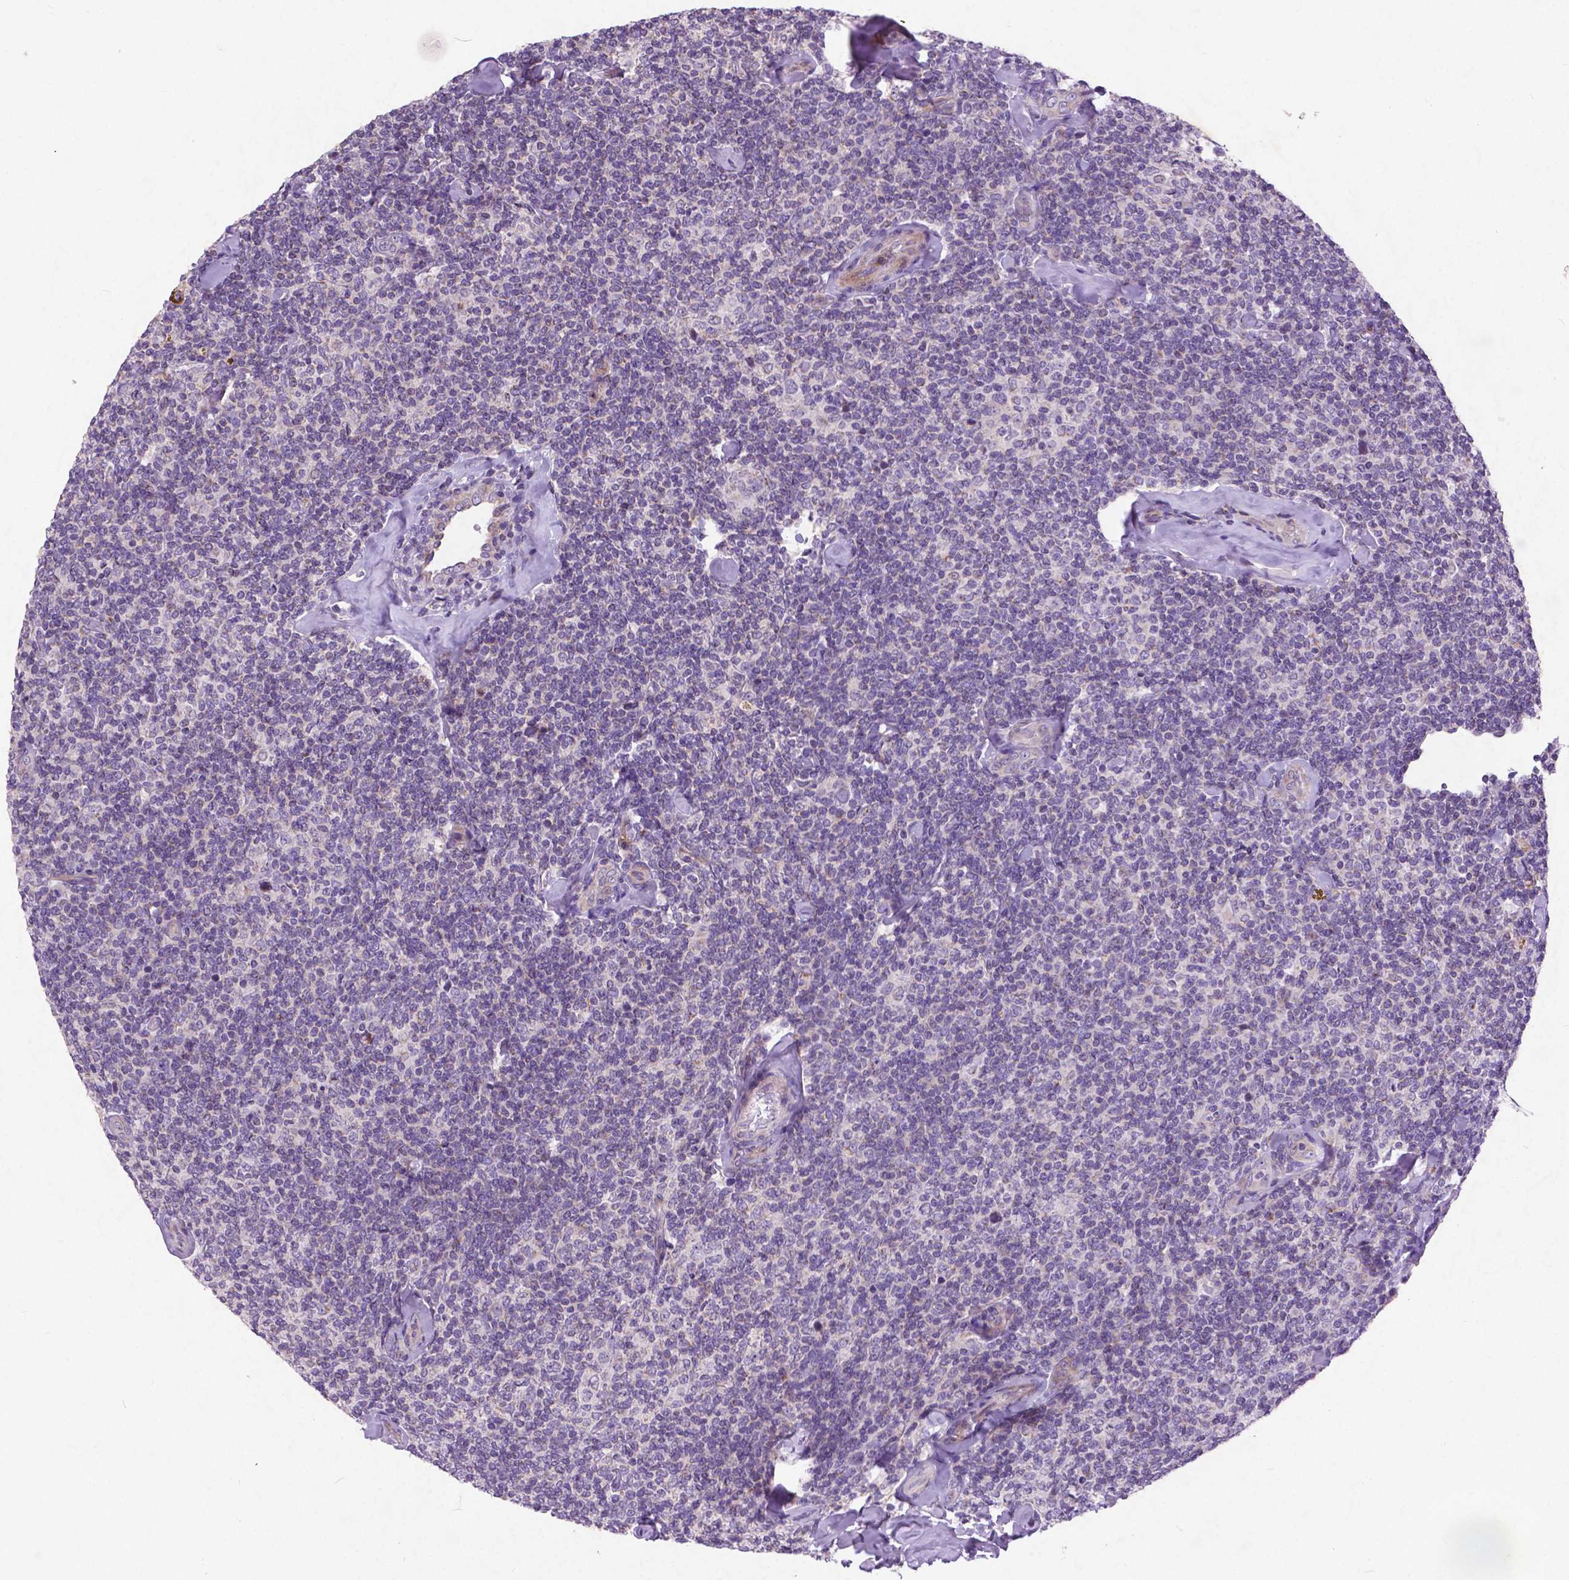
{"staining": {"intensity": "negative", "quantity": "none", "location": "none"}, "tissue": "lymphoma", "cell_type": "Tumor cells", "image_type": "cancer", "snomed": [{"axis": "morphology", "description": "Malignant lymphoma, non-Hodgkin's type, Low grade"}, {"axis": "topography", "description": "Lymph node"}], "caption": "DAB (3,3'-diaminobenzidine) immunohistochemical staining of lymphoma reveals no significant staining in tumor cells.", "gene": "ATG4D", "patient": {"sex": "female", "age": 56}}